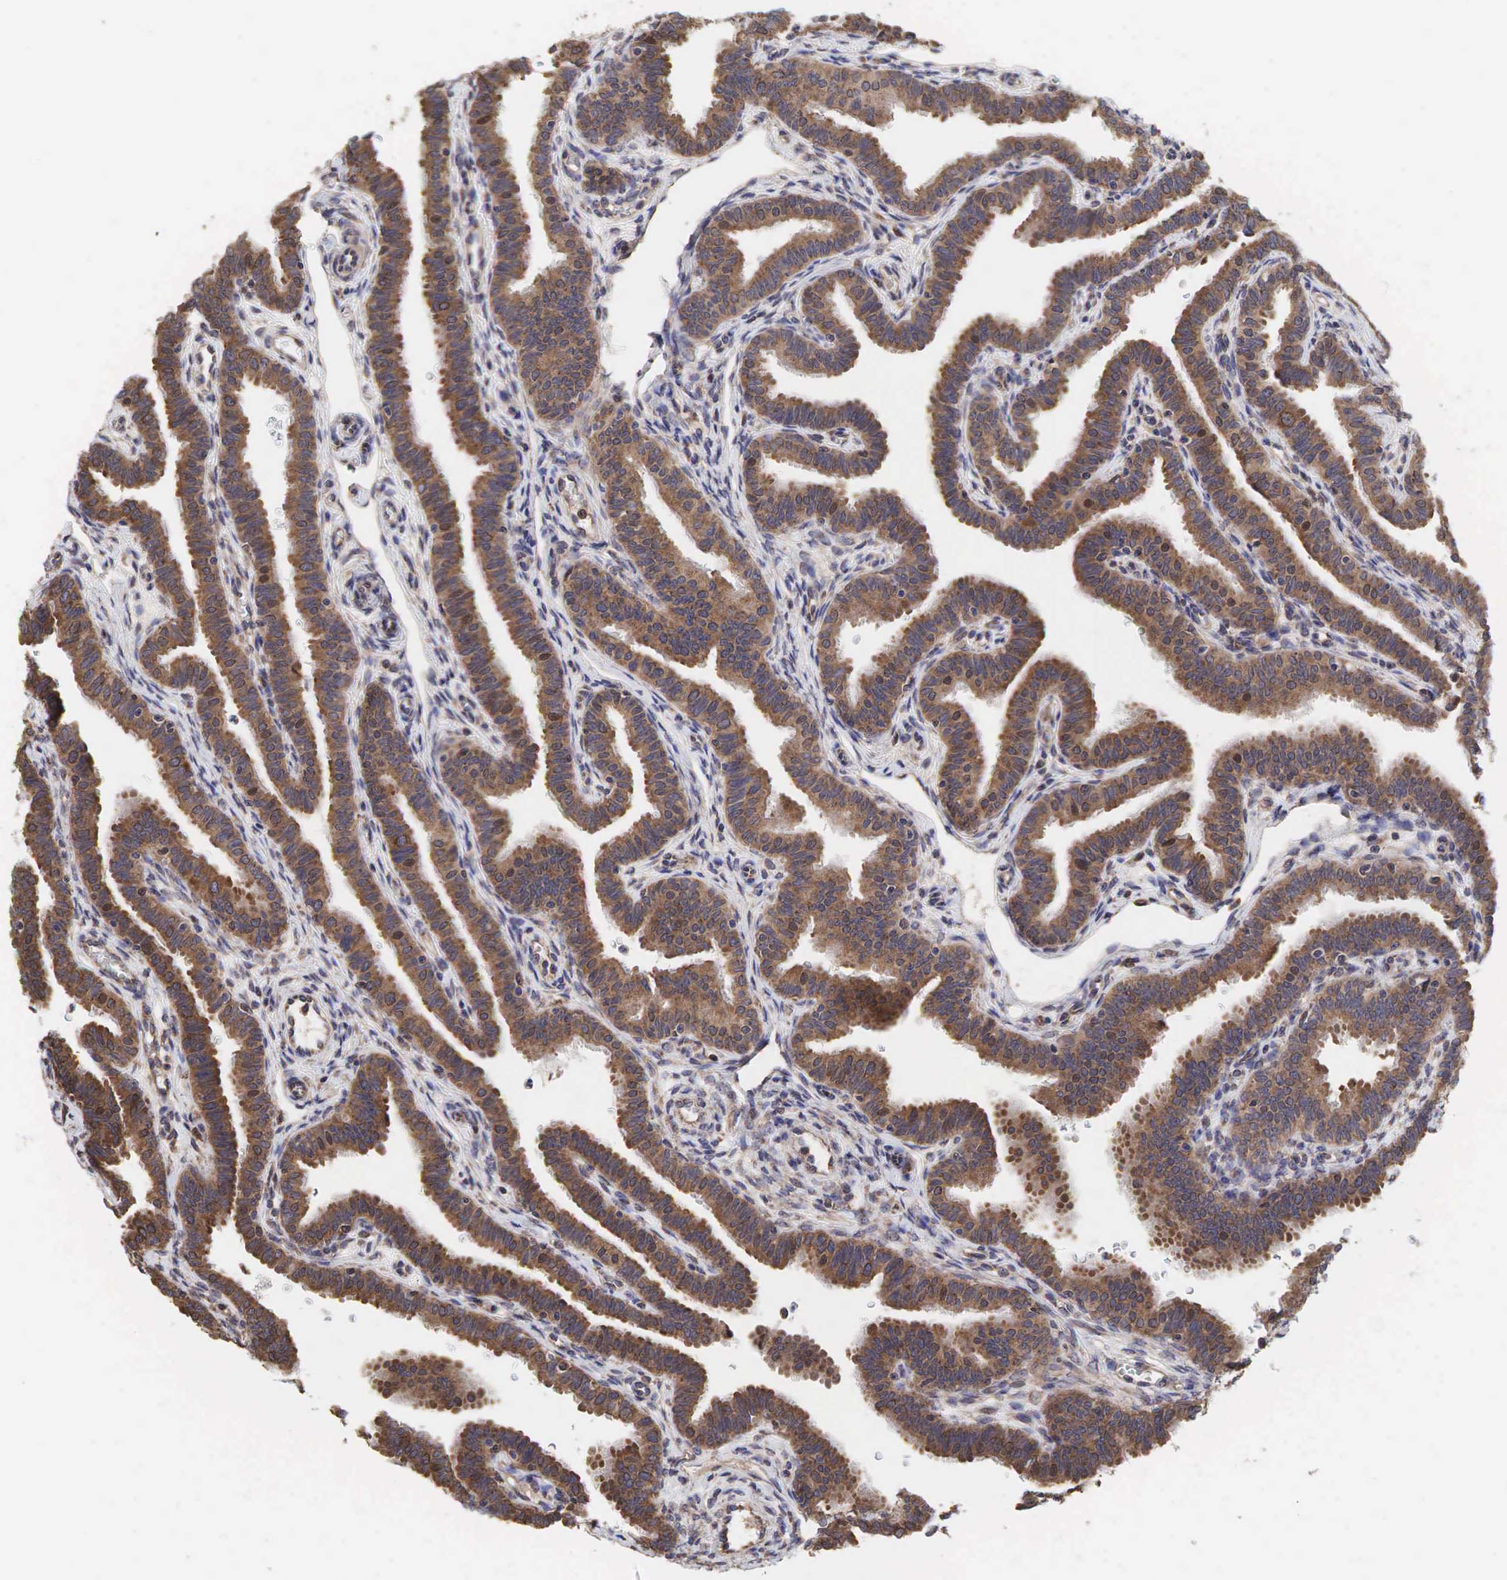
{"staining": {"intensity": "strong", "quantity": ">75%", "location": "cytoplasmic/membranous"}, "tissue": "fallopian tube", "cell_type": "Glandular cells", "image_type": "normal", "snomed": [{"axis": "morphology", "description": "Normal tissue, NOS"}, {"axis": "topography", "description": "Fallopian tube"}], "caption": "Immunohistochemistry (IHC) image of normal fallopian tube: human fallopian tube stained using immunohistochemistry reveals high levels of strong protein expression localized specifically in the cytoplasmic/membranous of glandular cells, appearing as a cytoplasmic/membranous brown color.", "gene": "PABPC5", "patient": {"sex": "female", "age": 32}}